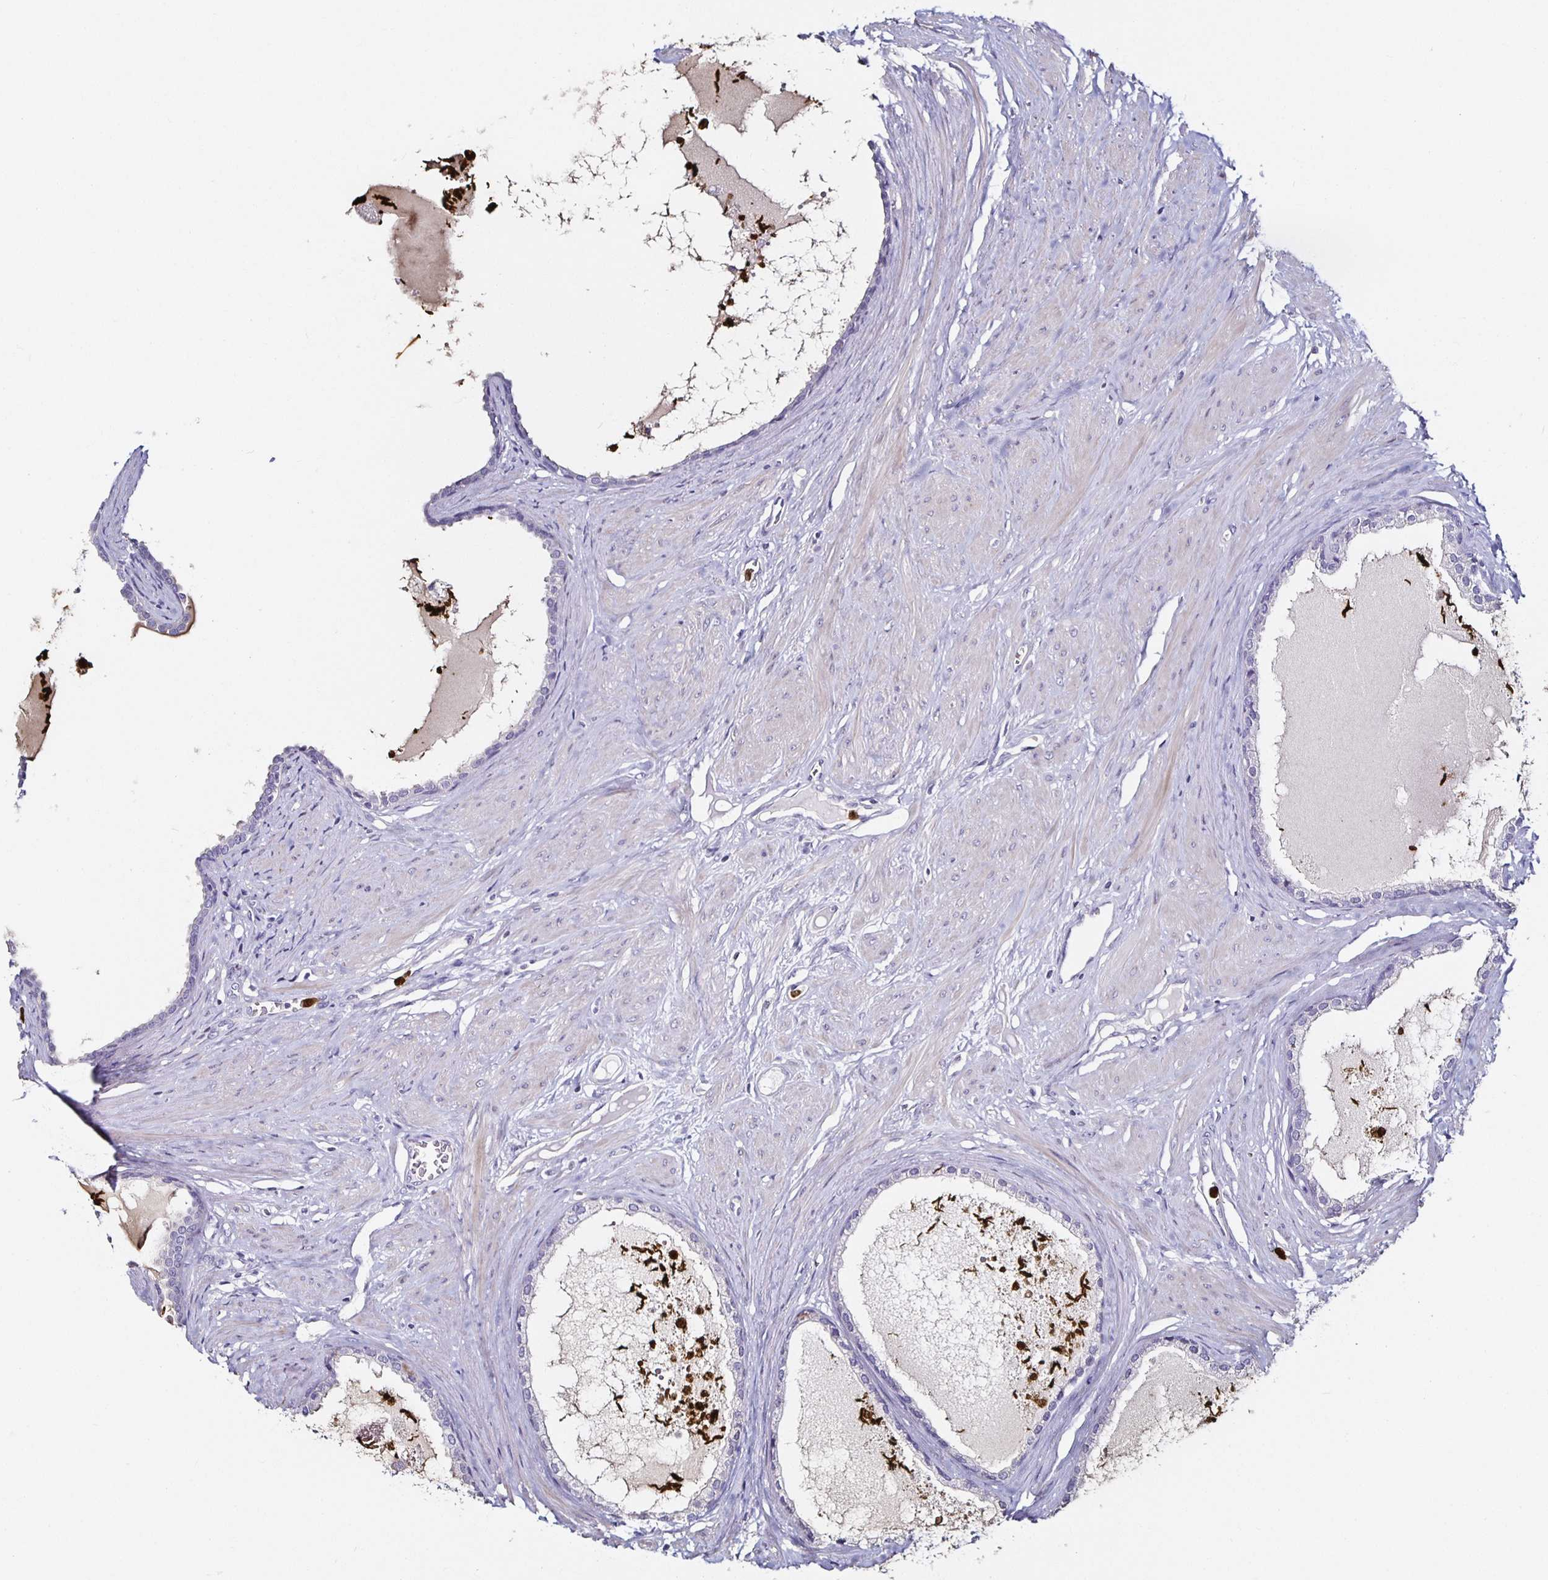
{"staining": {"intensity": "negative", "quantity": "none", "location": "none"}, "tissue": "prostate", "cell_type": "Glandular cells", "image_type": "normal", "snomed": [{"axis": "morphology", "description": "Normal tissue, NOS"}, {"axis": "topography", "description": "Prostate"}, {"axis": "topography", "description": "Peripheral nerve tissue"}], "caption": "Glandular cells show no significant positivity in benign prostate. Nuclei are stained in blue.", "gene": "TLR4", "patient": {"sex": "male", "age": 55}}